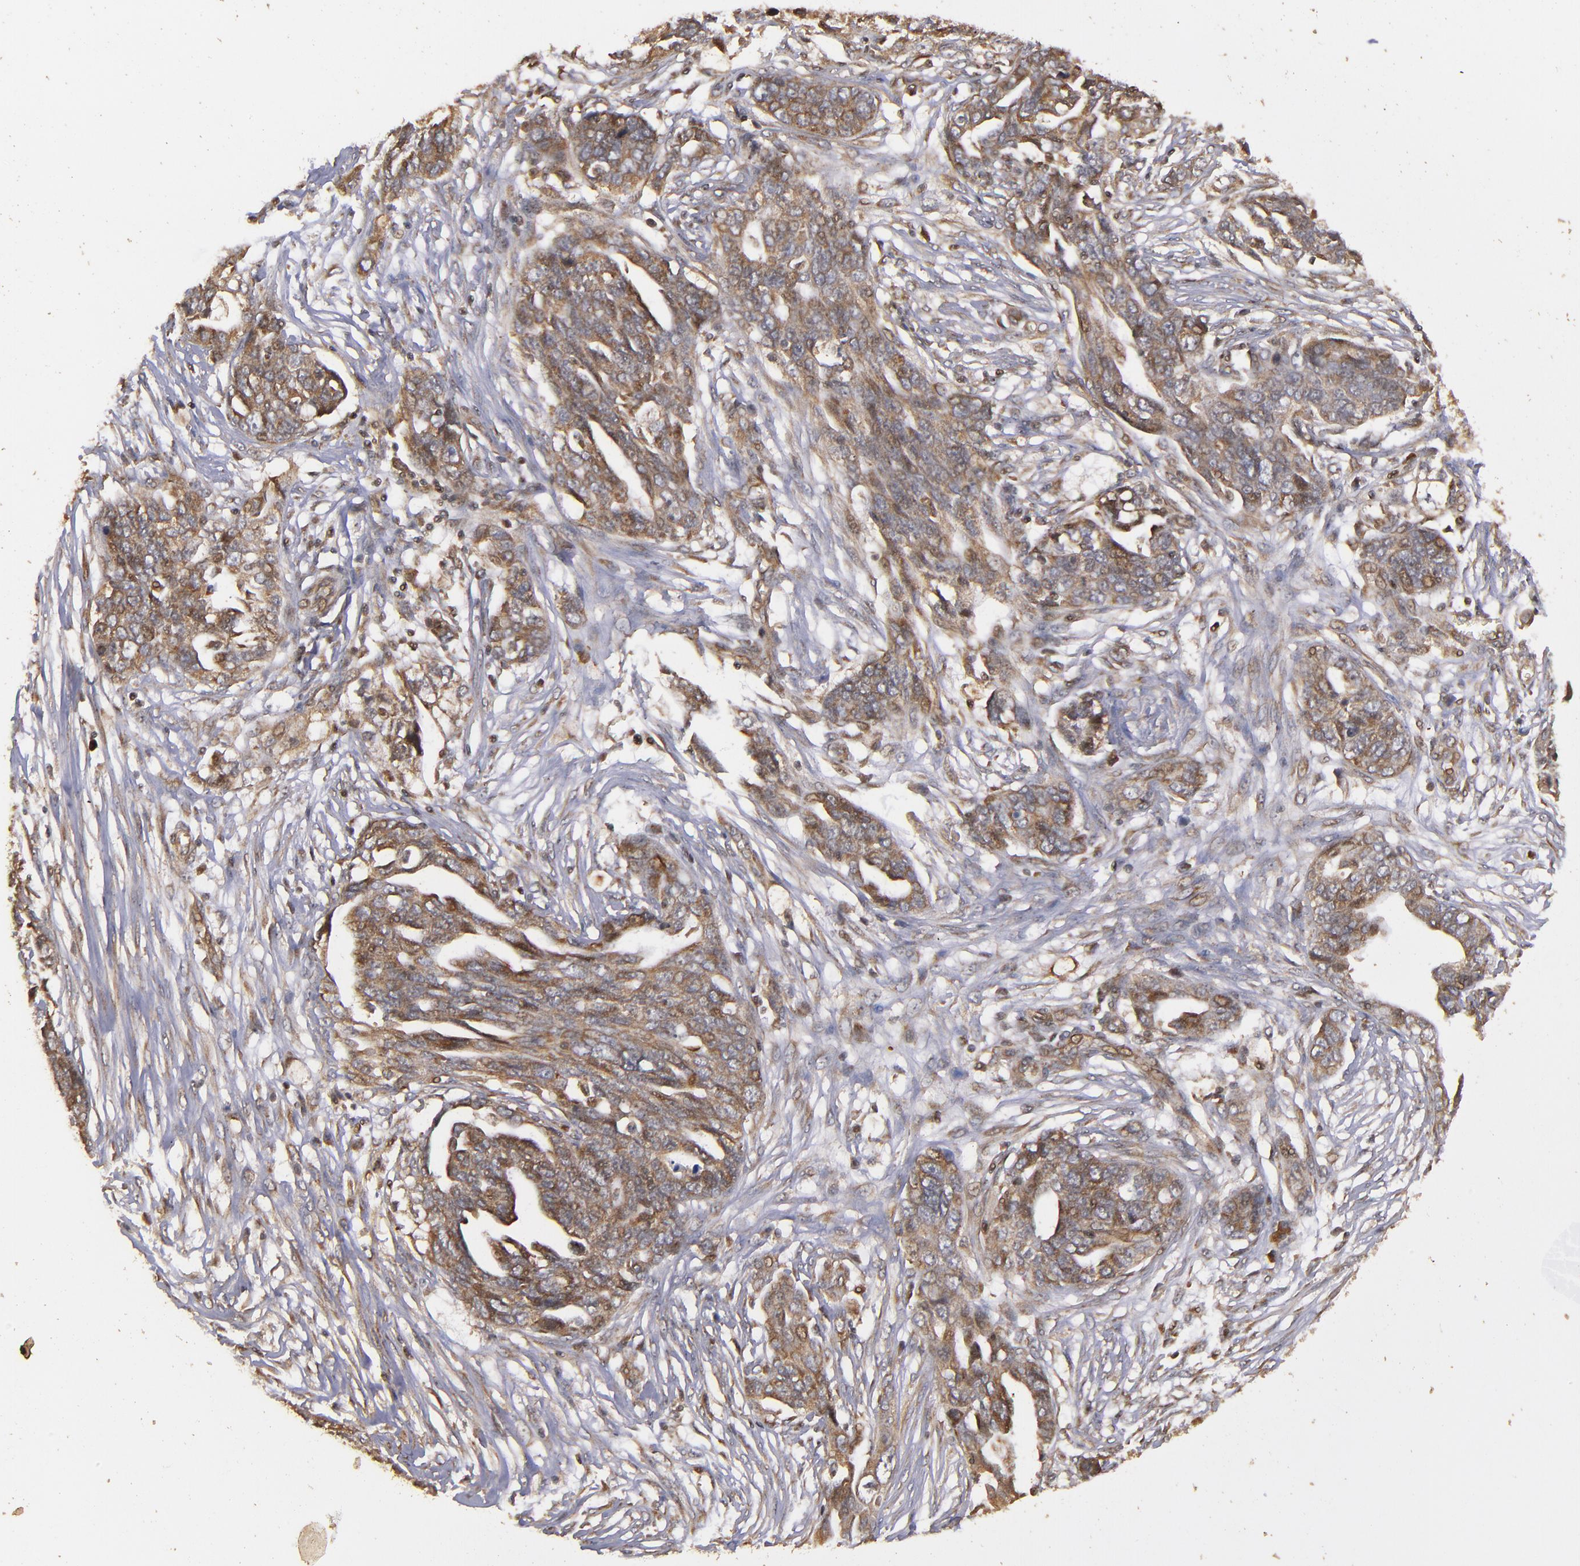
{"staining": {"intensity": "moderate", "quantity": ">75%", "location": "cytoplasmic/membranous"}, "tissue": "ovarian cancer", "cell_type": "Tumor cells", "image_type": "cancer", "snomed": [{"axis": "morphology", "description": "Normal tissue, NOS"}, {"axis": "morphology", "description": "Cystadenocarcinoma, serous, NOS"}, {"axis": "topography", "description": "Fallopian tube"}, {"axis": "topography", "description": "Ovary"}], "caption": "Immunohistochemical staining of human ovarian cancer (serous cystadenocarcinoma) demonstrates medium levels of moderate cytoplasmic/membranous protein positivity in approximately >75% of tumor cells. (brown staining indicates protein expression, while blue staining denotes nuclei).", "gene": "BDKRB1", "patient": {"sex": "female", "age": 56}}